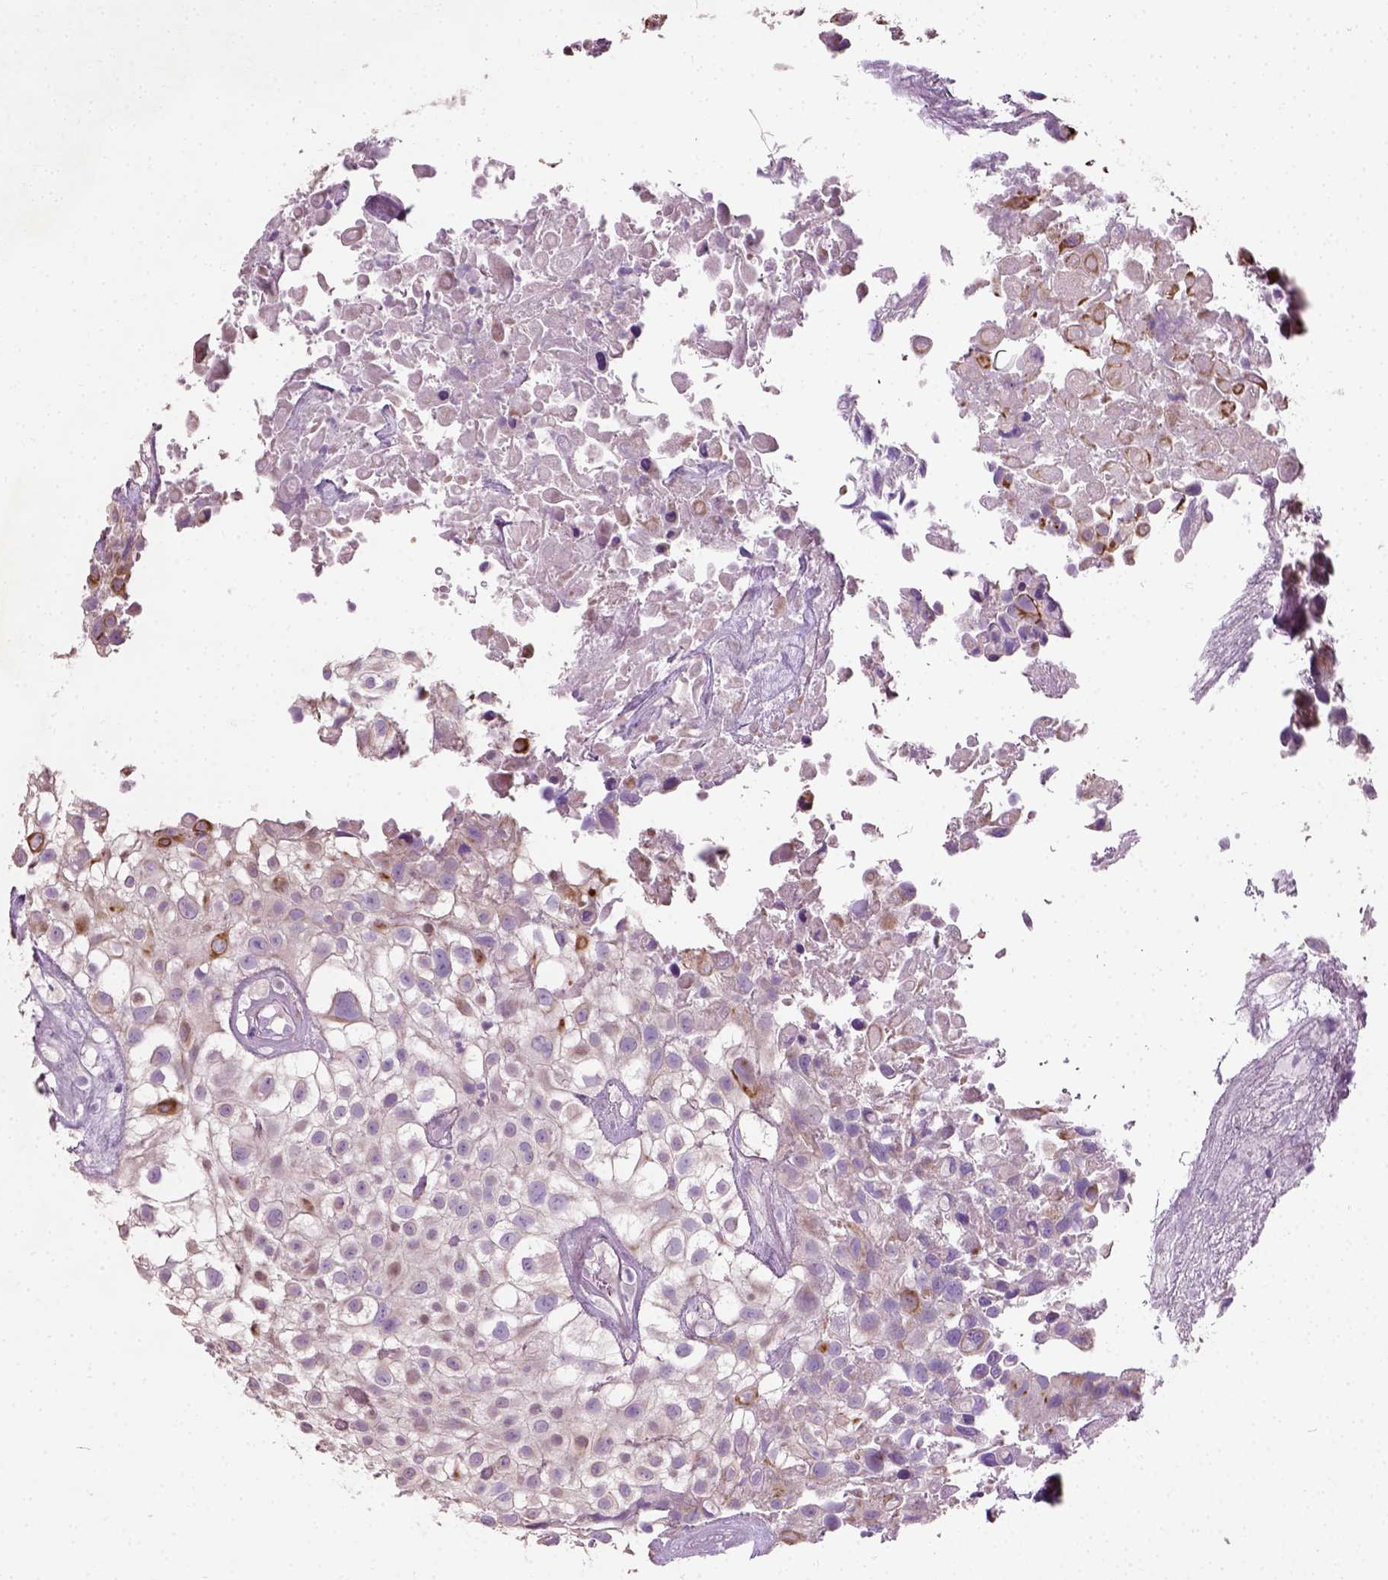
{"staining": {"intensity": "moderate", "quantity": "25%-75%", "location": "cytoplasmic/membranous"}, "tissue": "urothelial cancer", "cell_type": "Tumor cells", "image_type": "cancer", "snomed": [{"axis": "morphology", "description": "Urothelial carcinoma, High grade"}, {"axis": "topography", "description": "Urinary bladder"}], "caption": "The photomicrograph exhibits a brown stain indicating the presence of a protein in the cytoplasmic/membranous of tumor cells in urothelial carcinoma (high-grade).", "gene": "PKP3", "patient": {"sex": "male", "age": 56}}